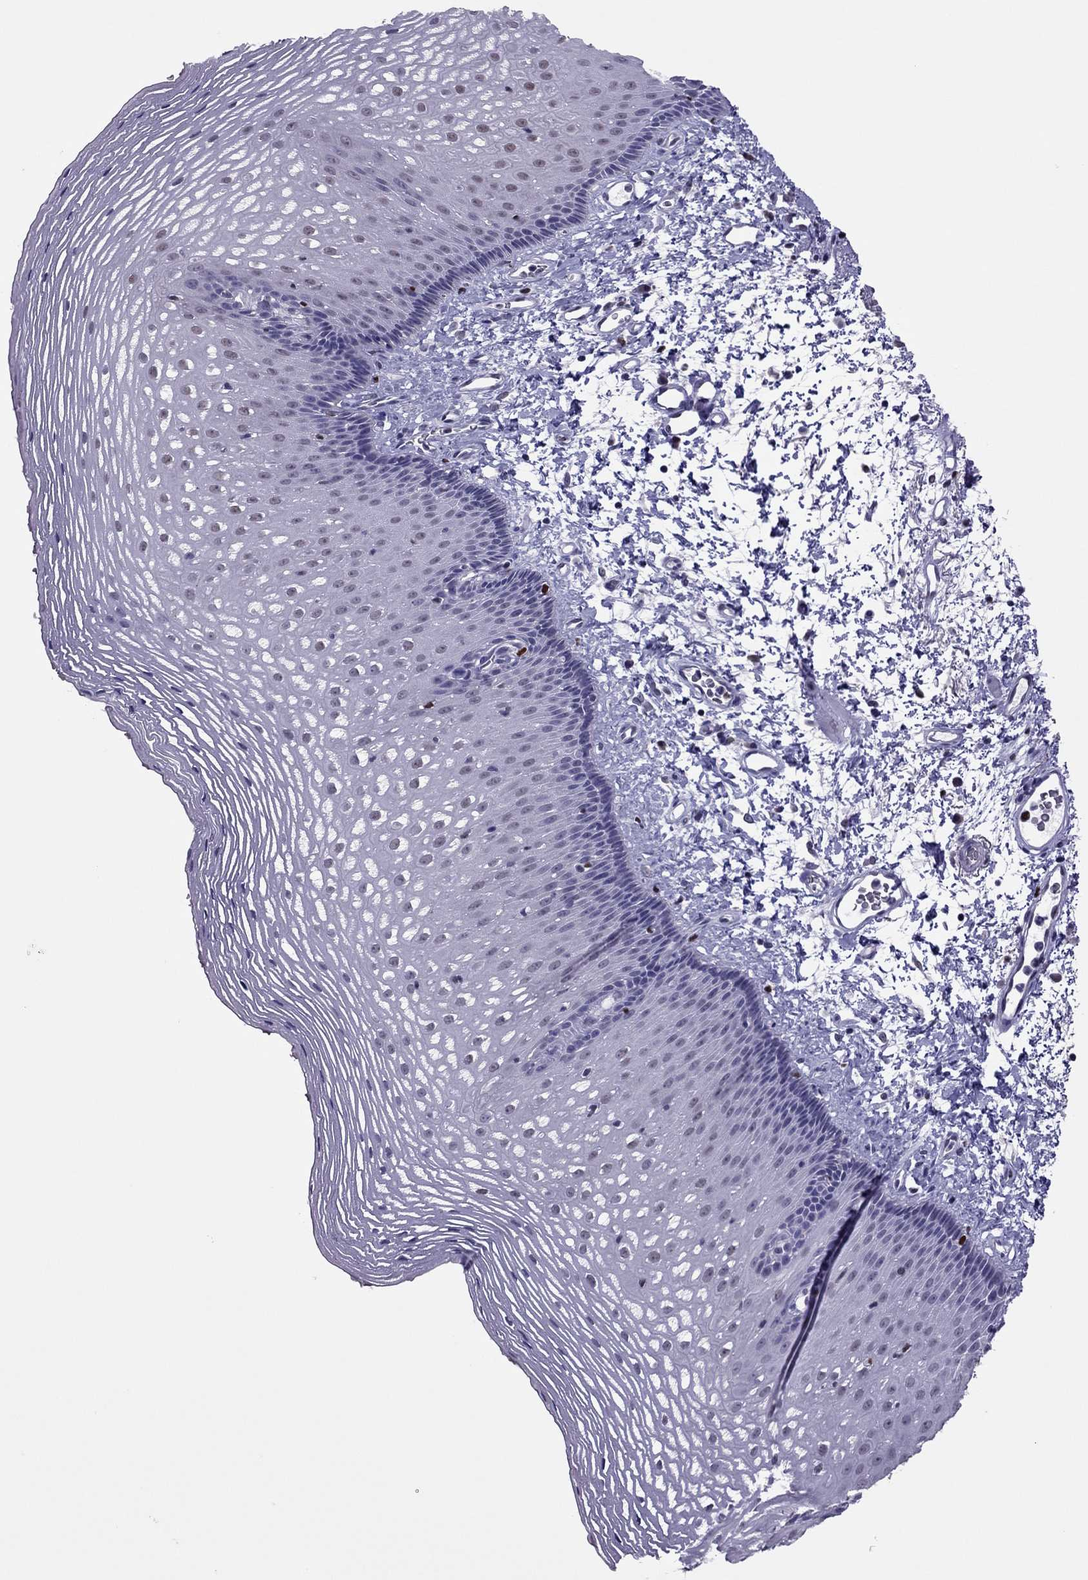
{"staining": {"intensity": "negative", "quantity": "none", "location": "none"}, "tissue": "esophagus", "cell_type": "Squamous epithelial cells", "image_type": "normal", "snomed": [{"axis": "morphology", "description": "Normal tissue, NOS"}, {"axis": "topography", "description": "Esophagus"}], "caption": "IHC photomicrograph of unremarkable esophagus: esophagus stained with DAB (3,3'-diaminobenzidine) shows no significant protein expression in squamous epithelial cells.", "gene": "SPINT3", "patient": {"sex": "male", "age": 76}}